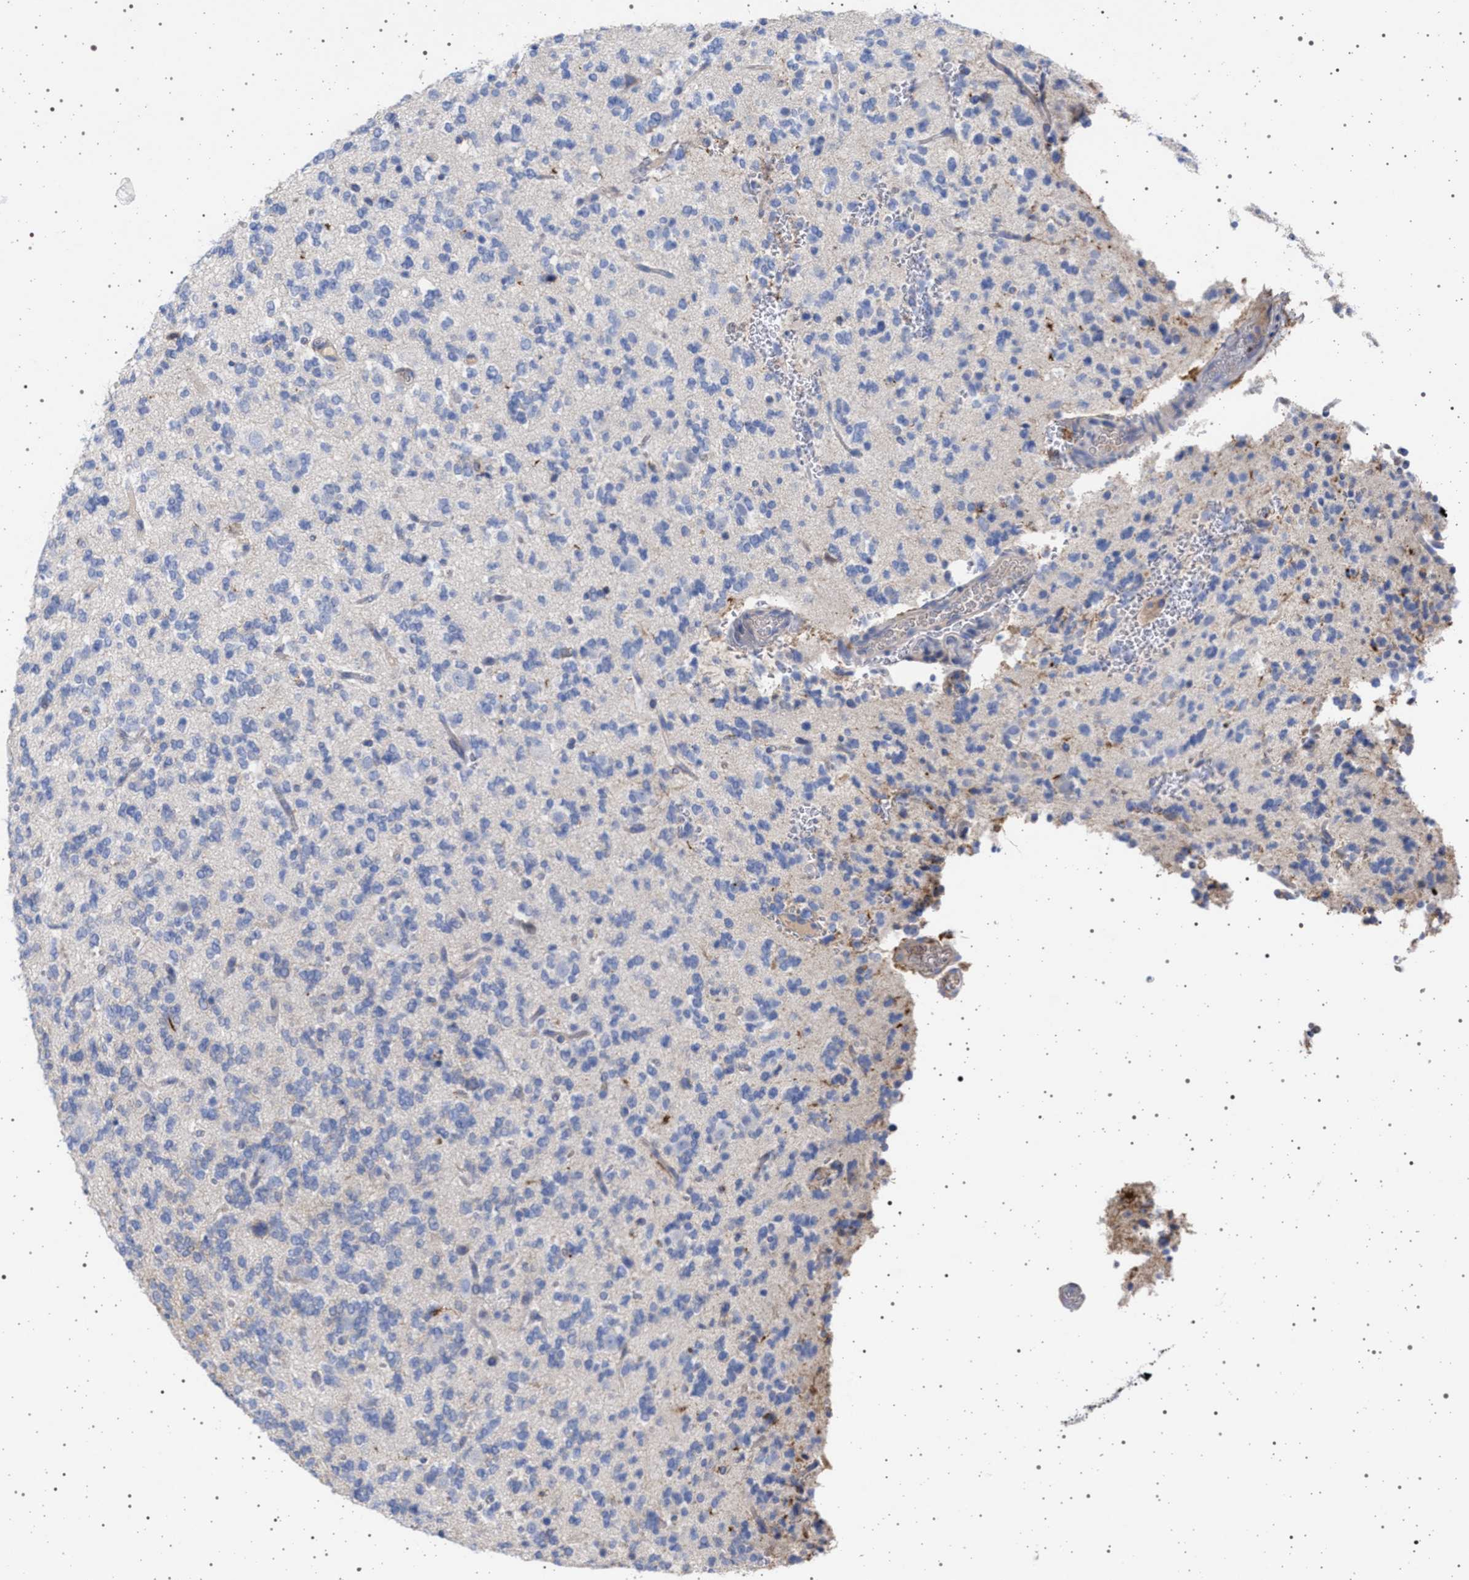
{"staining": {"intensity": "negative", "quantity": "none", "location": "none"}, "tissue": "glioma", "cell_type": "Tumor cells", "image_type": "cancer", "snomed": [{"axis": "morphology", "description": "Glioma, malignant, Low grade"}, {"axis": "topography", "description": "Brain"}], "caption": "Glioma was stained to show a protein in brown. There is no significant staining in tumor cells.", "gene": "PLG", "patient": {"sex": "male", "age": 38}}